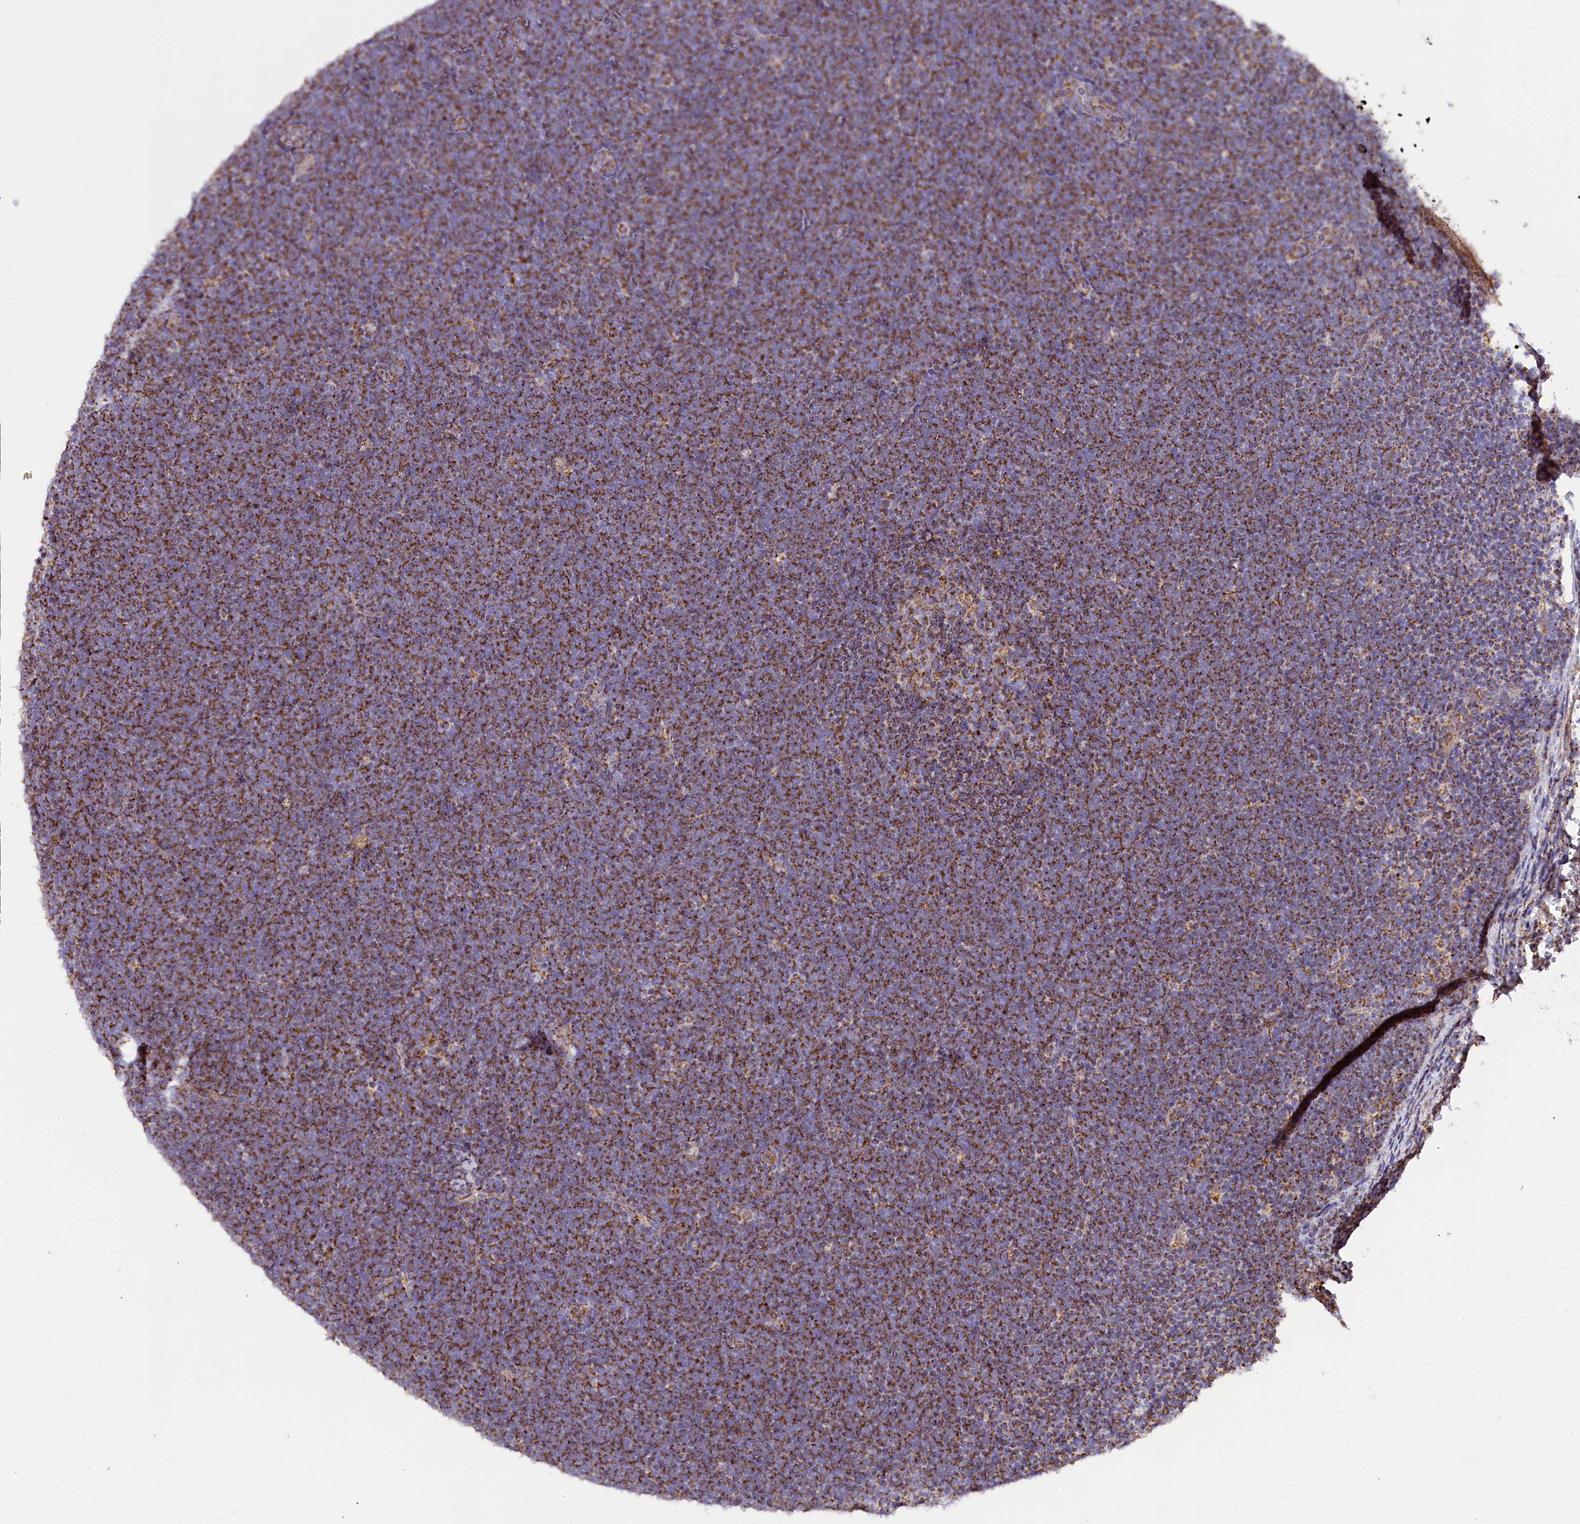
{"staining": {"intensity": "moderate", "quantity": ">75%", "location": "cytoplasmic/membranous"}, "tissue": "lymphoma", "cell_type": "Tumor cells", "image_type": "cancer", "snomed": [{"axis": "morphology", "description": "Malignant lymphoma, non-Hodgkin's type, High grade"}, {"axis": "topography", "description": "Lymph node"}], "caption": "High-grade malignant lymphoma, non-Hodgkin's type stained with a protein marker reveals moderate staining in tumor cells.", "gene": "NDUFA8", "patient": {"sex": "male", "age": 13}}